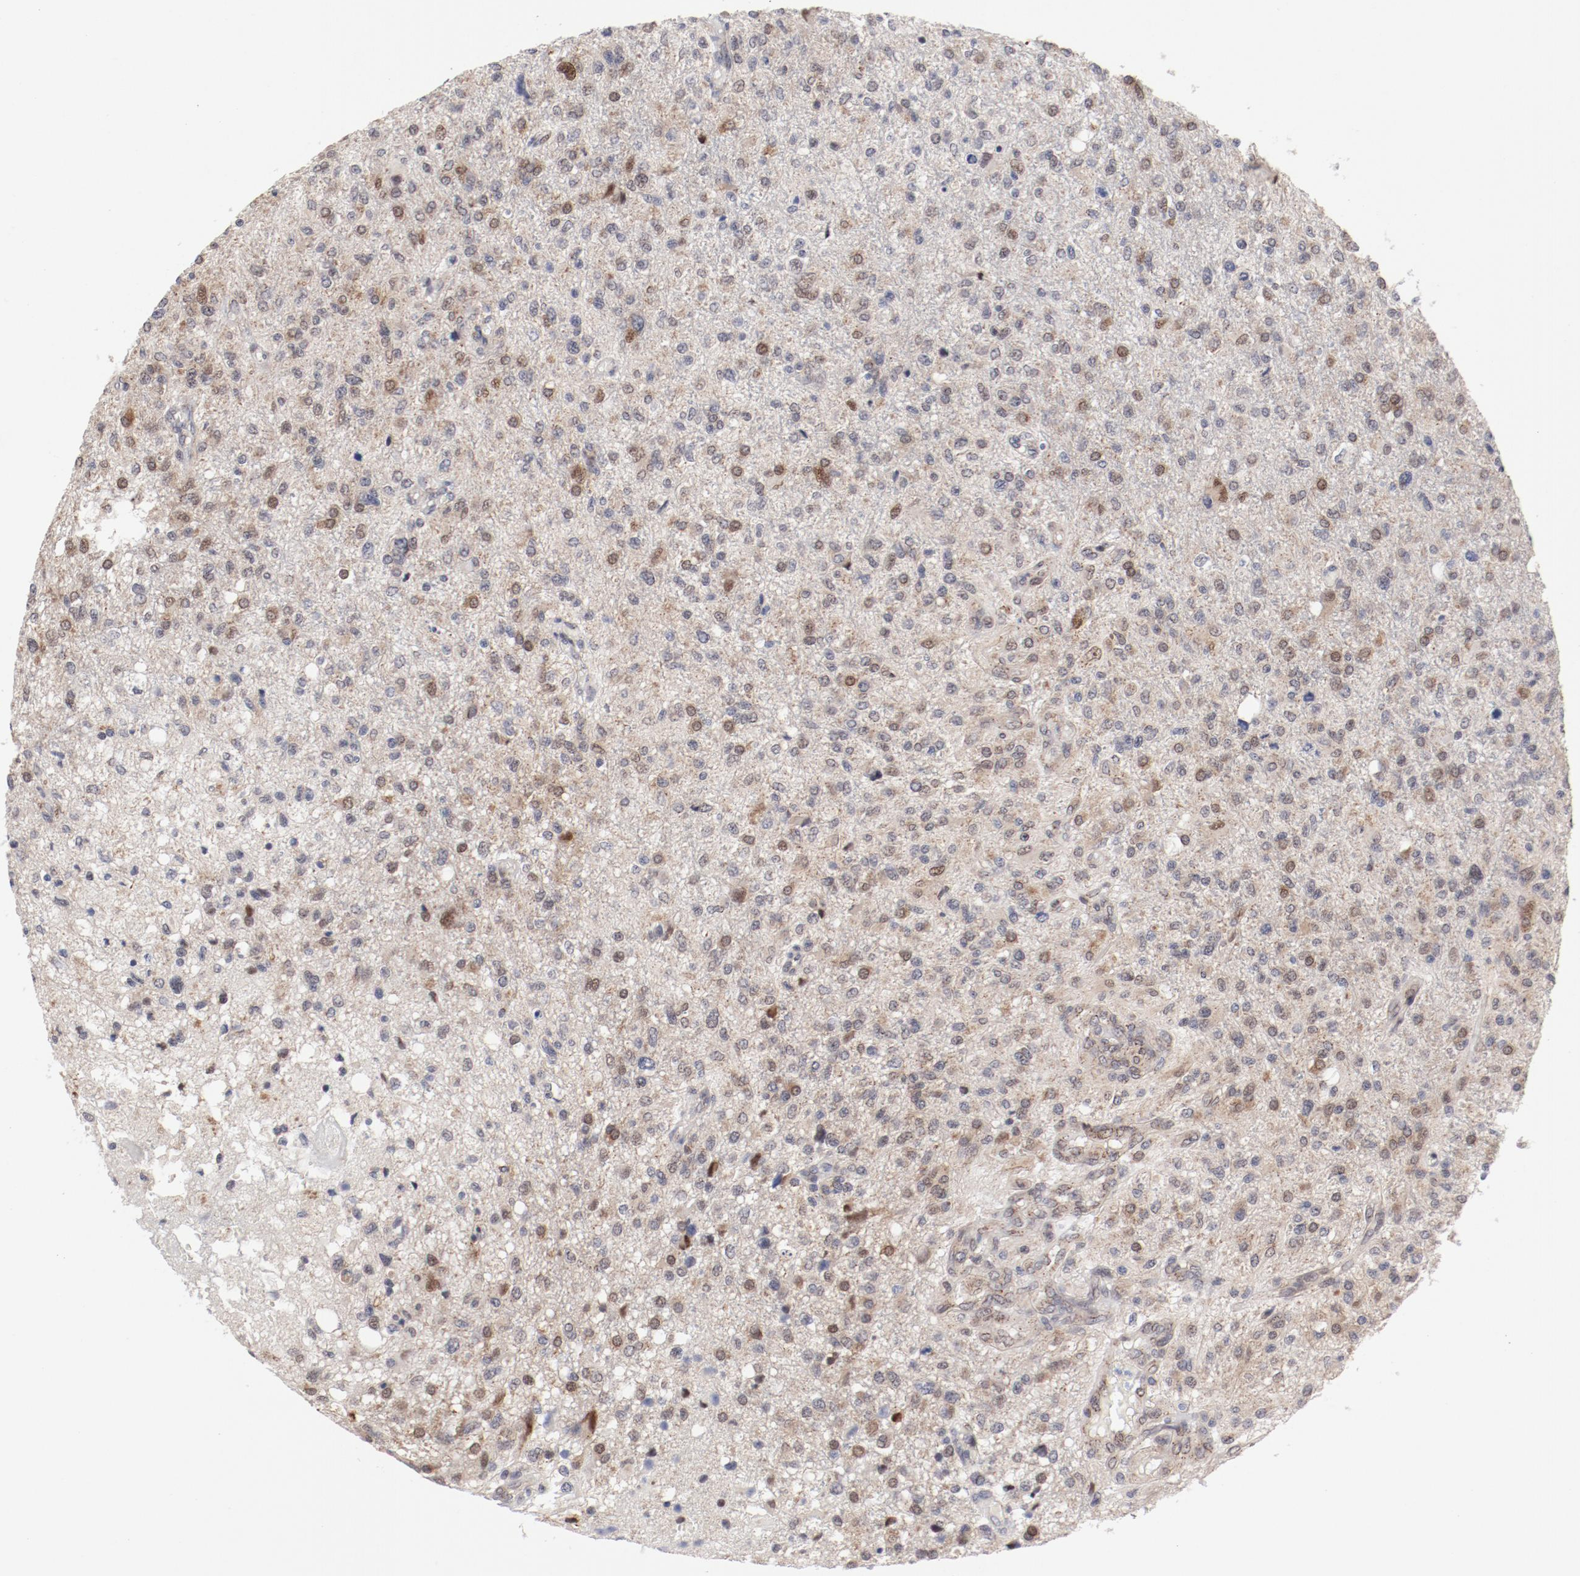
{"staining": {"intensity": "moderate", "quantity": "<25%", "location": "cytoplasmic/membranous"}, "tissue": "glioma", "cell_type": "Tumor cells", "image_type": "cancer", "snomed": [{"axis": "morphology", "description": "Glioma, malignant, High grade"}, {"axis": "topography", "description": "Cerebral cortex"}], "caption": "The photomicrograph demonstrates a brown stain indicating the presence of a protein in the cytoplasmic/membranous of tumor cells in glioma. (IHC, brightfield microscopy, high magnification).", "gene": "RPL12", "patient": {"sex": "male", "age": 76}}